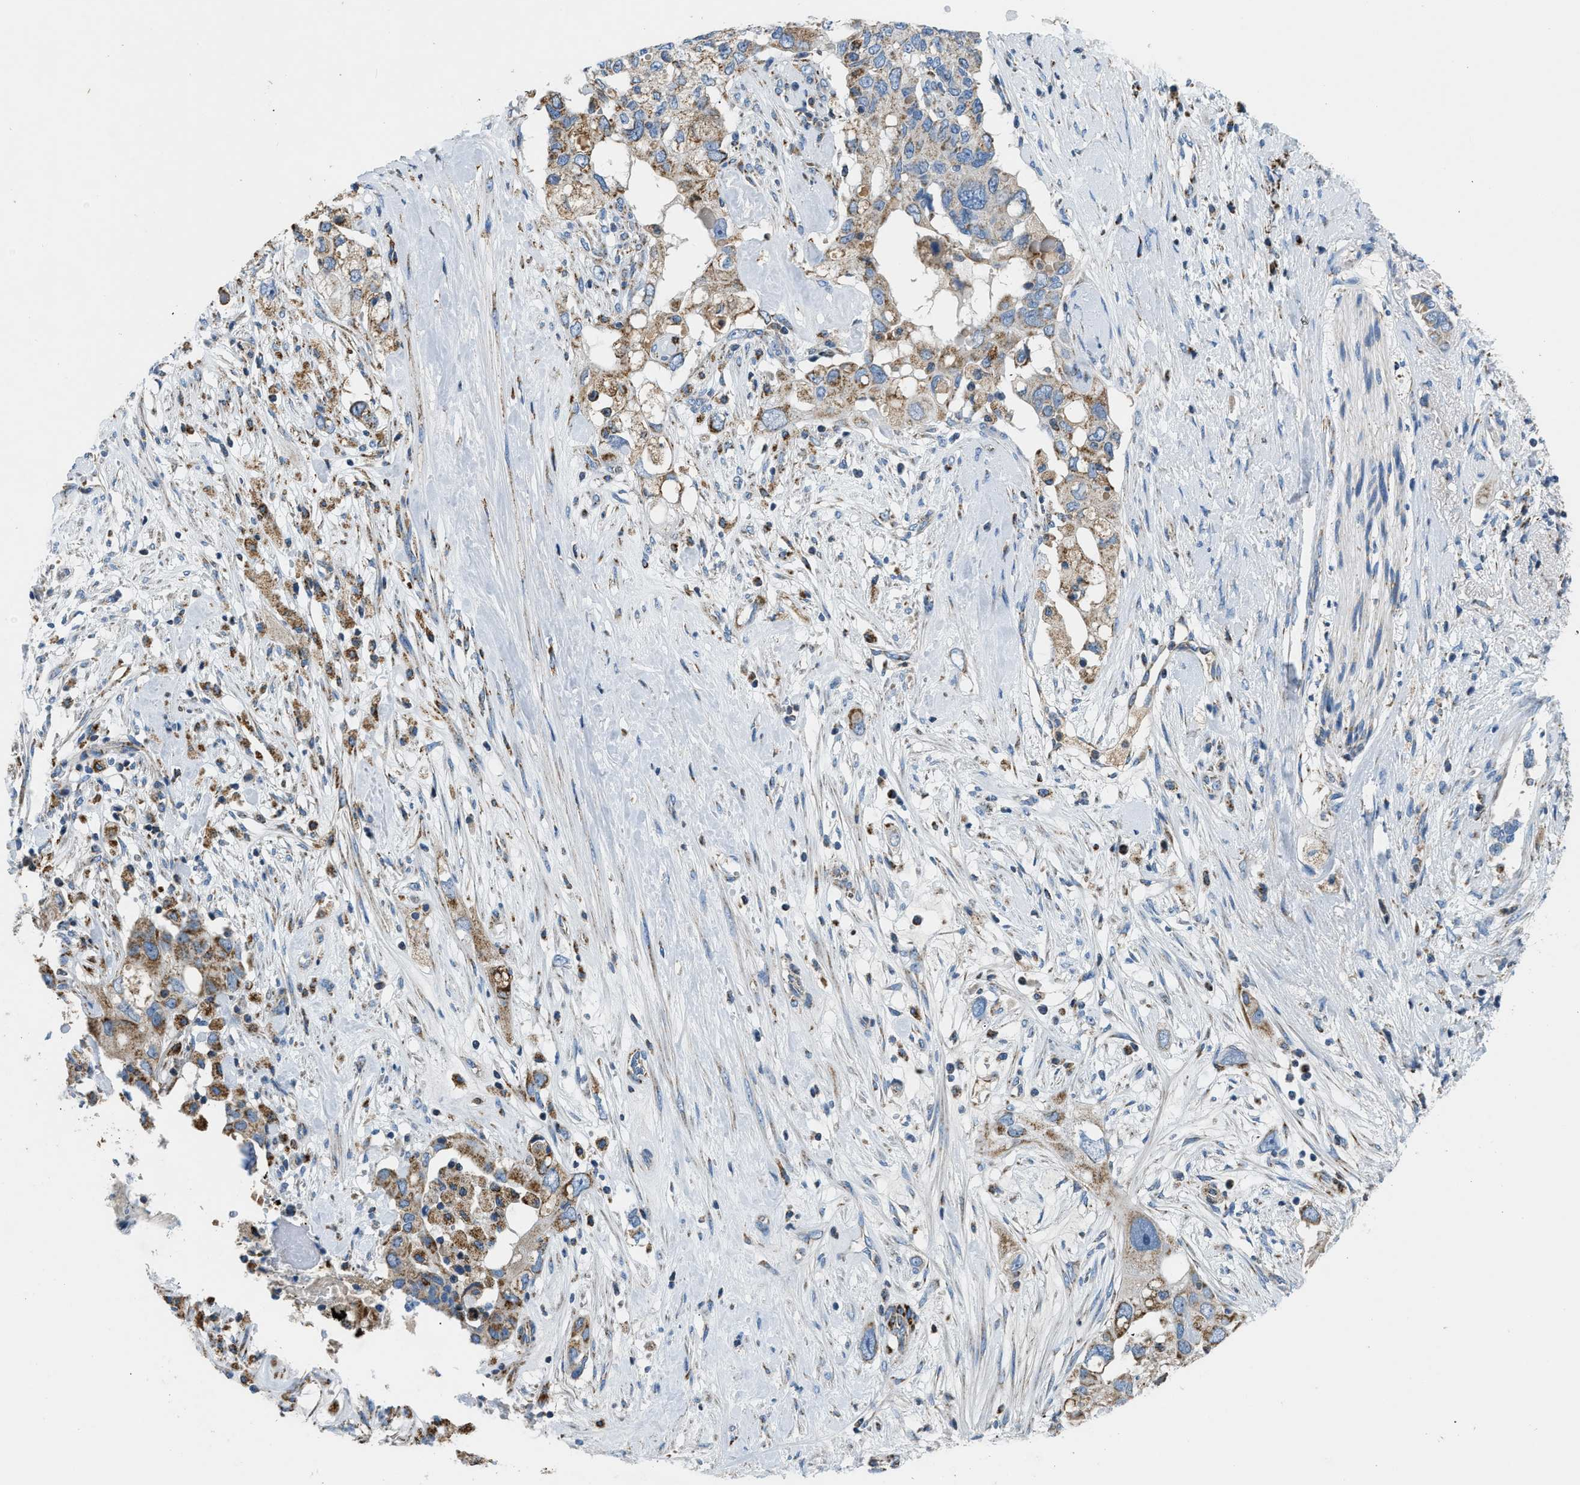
{"staining": {"intensity": "moderate", "quantity": "25%-75%", "location": "cytoplasmic/membranous"}, "tissue": "pancreatic cancer", "cell_type": "Tumor cells", "image_type": "cancer", "snomed": [{"axis": "morphology", "description": "Adenocarcinoma, NOS"}, {"axis": "topography", "description": "Pancreas"}], "caption": "Tumor cells show moderate cytoplasmic/membranous positivity in approximately 25%-75% of cells in pancreatic cancer (adenocarcinoma).", "gene": "ACADVL", "patient": {"sex": "female", "age": 56}}